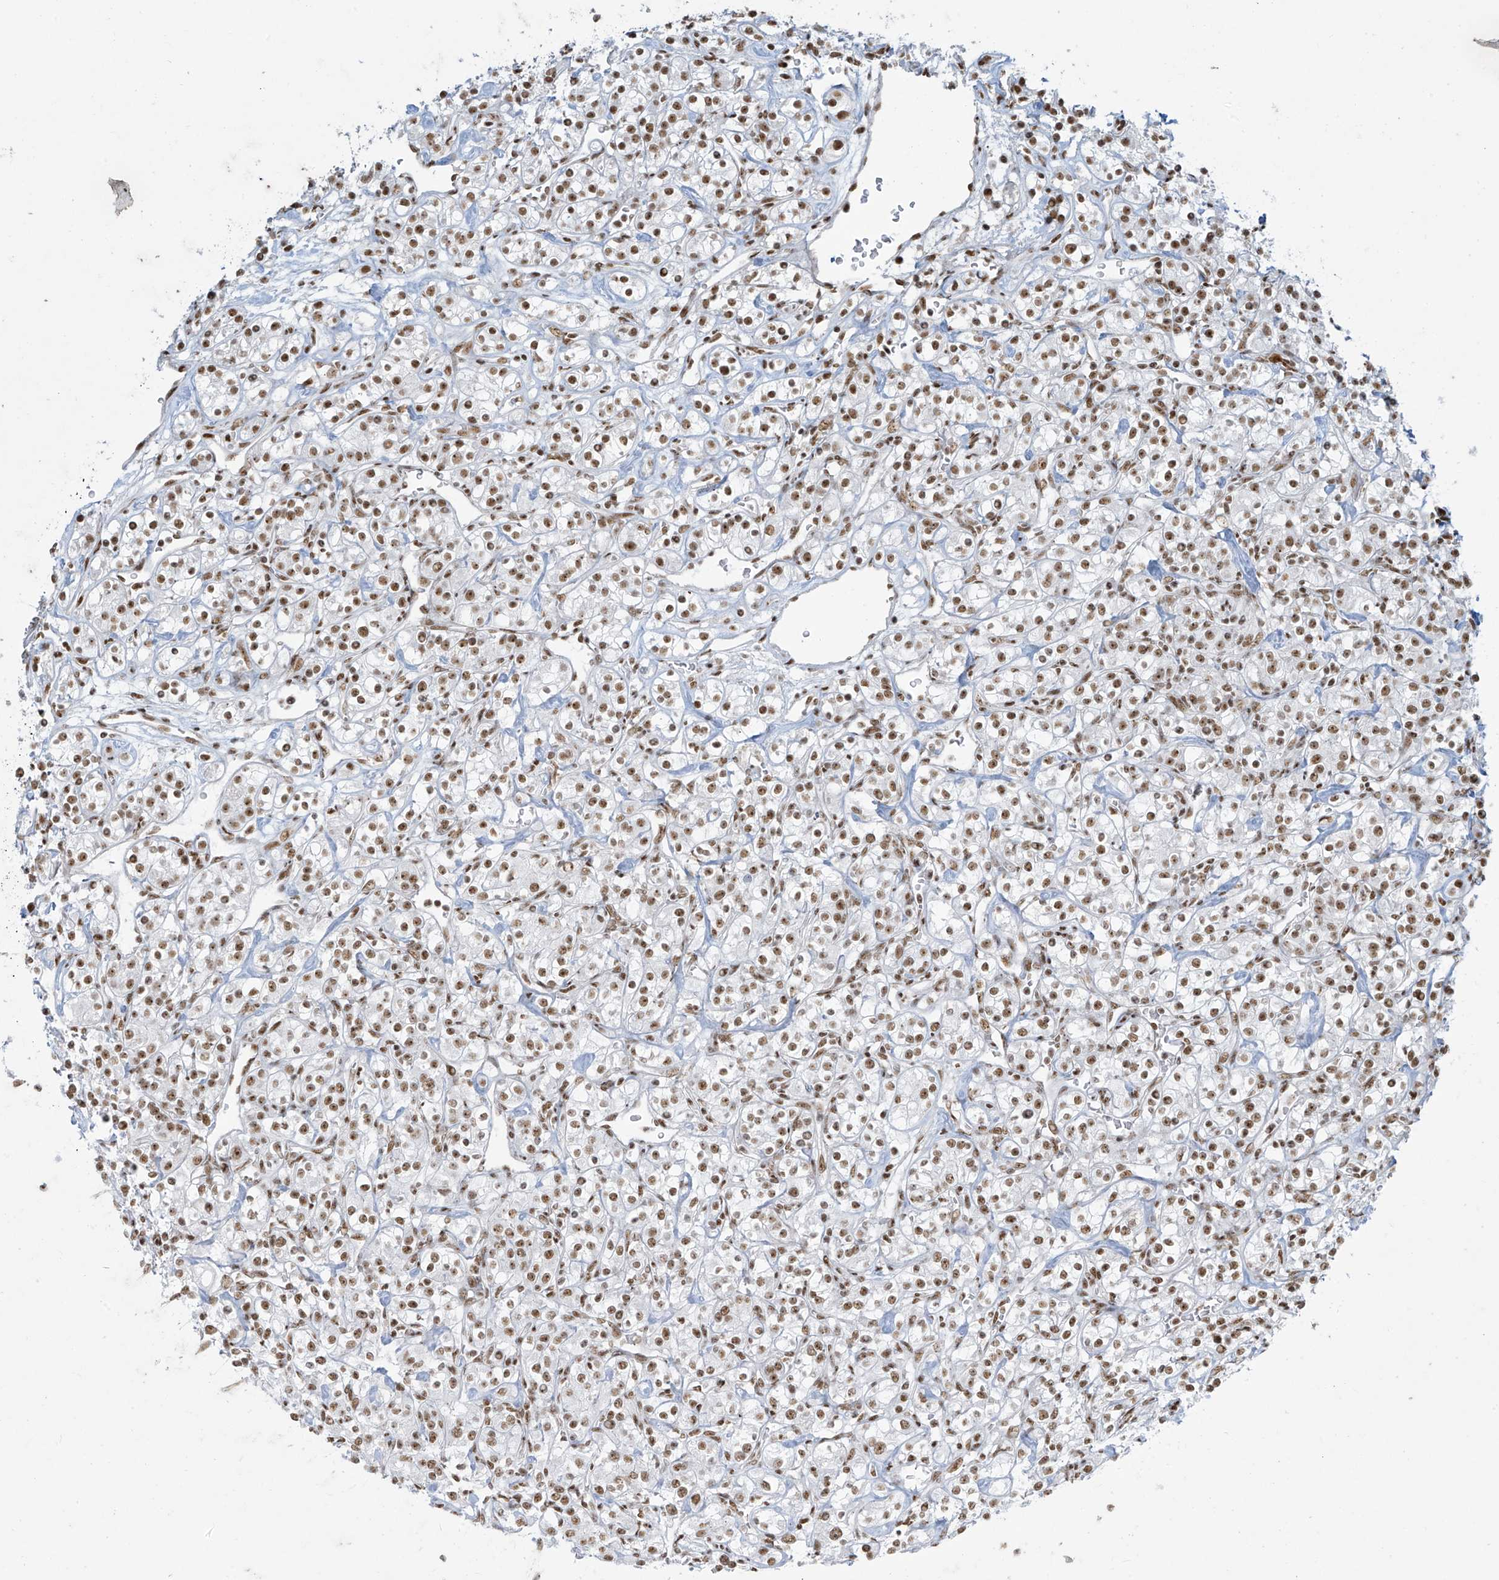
{"staining": {"intensity": "moderate", "quantity": ">75%", "location": "nuclear"}, "tissue": "renal cancer", "cell_type": "Tumor cells", "image_type": "cancer", "snomed": [{"axis": "morphology", "description": "Adenocarcinoma, NOS"}, {"axis": "topography", "description": "Kidney"}], "caption": "High-power microscopy captured an immunohistochemistry histopathology image of renal adenocarcinoma, revealing moderate nuclear expression in approximately >75% of tumor cells. Using DAB (3,3'-diaminobenzidine) (brown) and hematoxylin (blue) stains, captured at high magnification using brightfield microscopy.", "gene": "MS4A6A", "patient": {"sex": "male", "age": 77}}